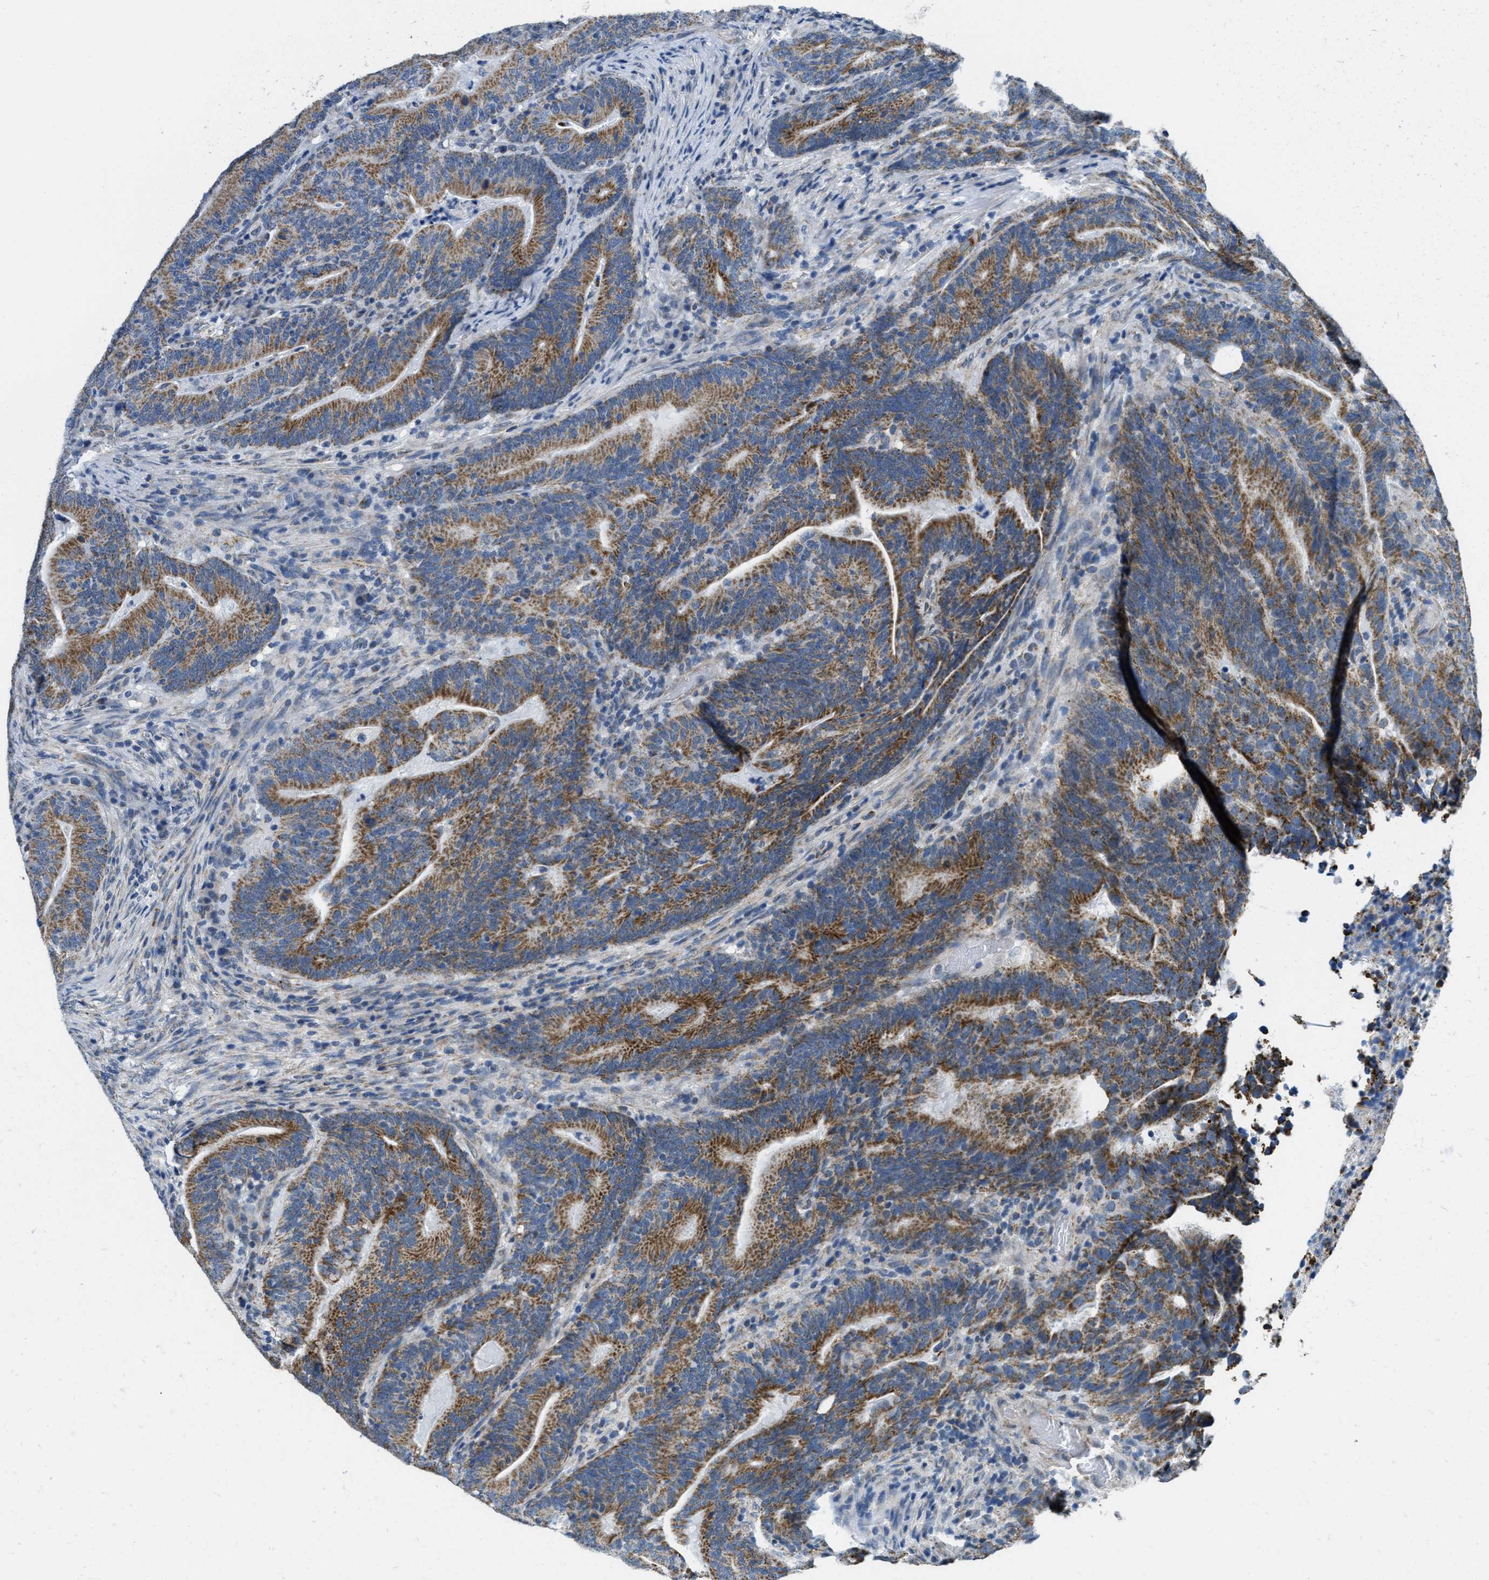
{"staining": {"intensity": "moderate", "quantity": ">75%", "location": "cytoplasmic/membranous"}, "tissue": "colorectal cancer", "cell_type": "Tumor cells", "image_type": "cancer", "snomed": [{"axis": "morphology", "description": "Adenocarcinoma, NOS"}, {"axis": "topography", "description": "Colon"}], "caption": "Colorectal adenocarcinoma stained for a protein (brown) displays moderate cytoplasmic/membranous positive expression in approximately >75% of tumor cells.", "gene": "TOMM70", "patient": {"sex": "female", "age": 66}}